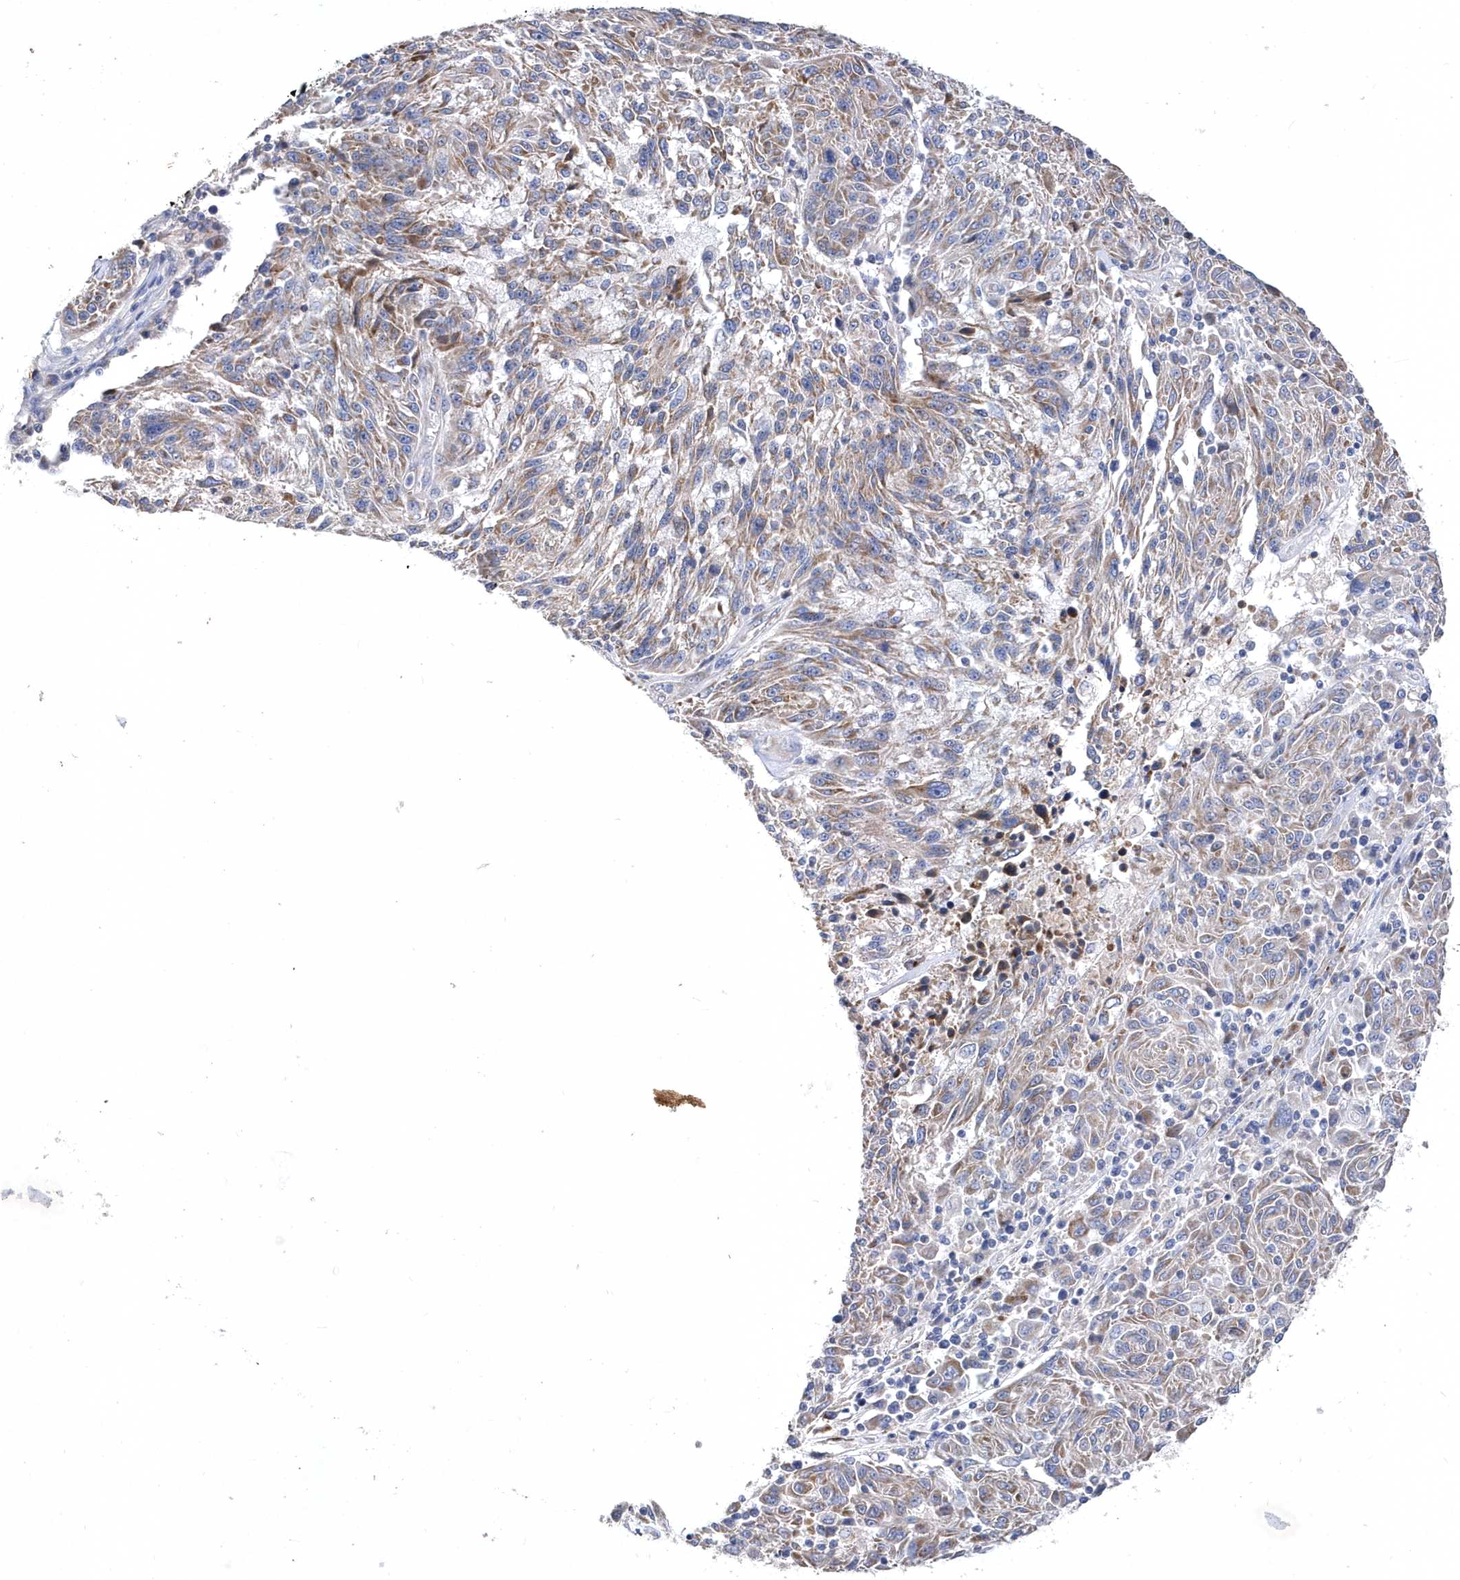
{"staining": {"intensity": "moderate", "quantity": ">75%", "location": "cytoplasmic/membranous"}, "tissue": "melanoma", "cell_type": "Tumor cells", "image_type": "cancer", "snomed": [{"axis": "morphology", "description": "Malignant melanoma, NOS"}, {"axis": "topography", "description": "Skin"}], "caption": "Tumor cells reveal moderate cytoplasmic/membranous expression in approximately >75% of cells in malignant melanoma. Nuclei are stained in blue.", "gene": "METTL8", "patient": {"sex": "male", "age": 53}}